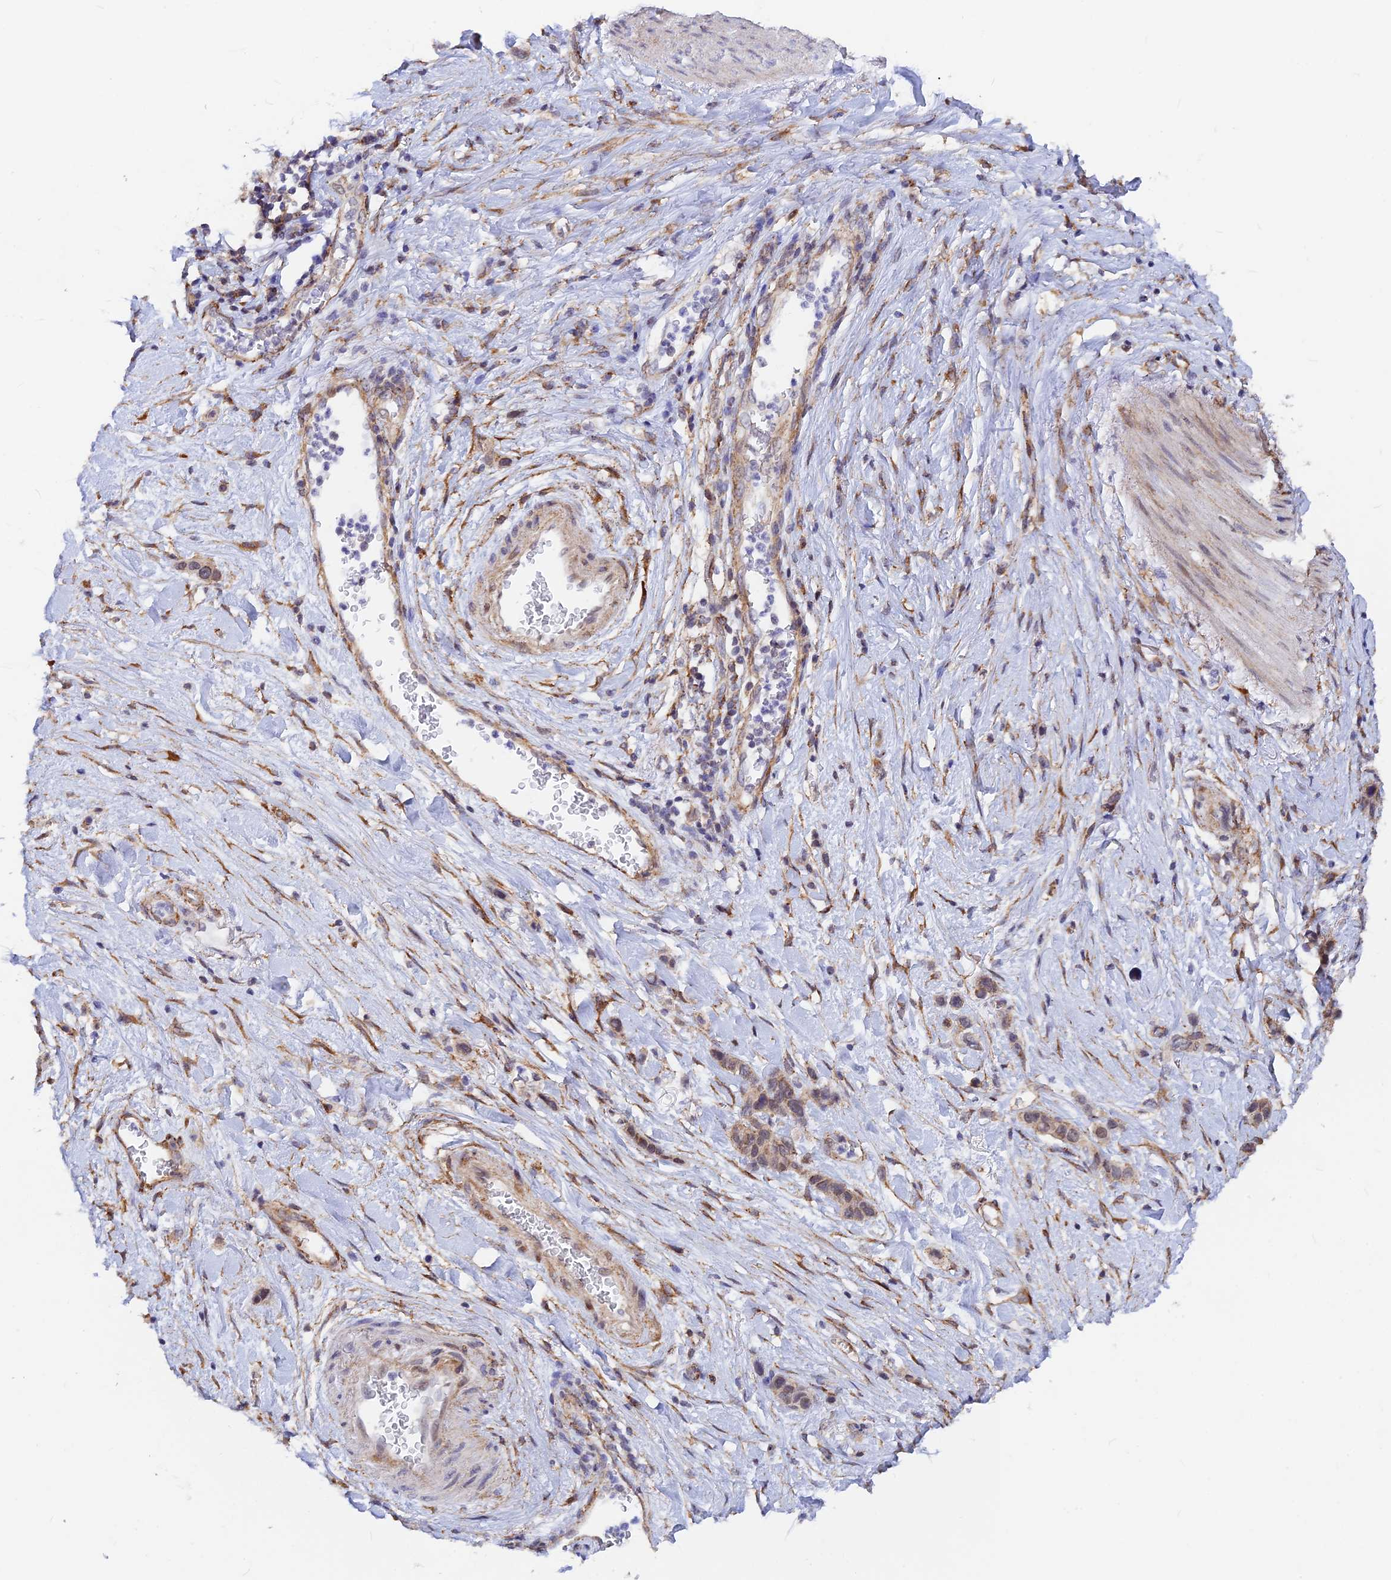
{"staining": {"intensity": "moderate", "quantity": "<25%", "location": "cytoplasmic/membranous"}, "tissue": "stomach cancer", "cell_type": "Tumor cells", "image_type": "cancer", "snomed": [{"axis": "morphology", "description": "Adenocarcinoma, NOS"}, {"axis": "morphology", "description": "Adenocarcinoma, High grade"}, {"axis": "topography", "description": "Stomach, upper"}, {"axis": "topography", "description": "Stomach, lower"}], "caption": "DAB (3,3'-diaminobenzidine) immunohistochemical staining of stomach cancer exhibits moderate cytoplasmic/membranous protein staining in approximately <25% of tumor cells.", "gene": "VSTM2L", "patient": {"sex": "female", "age": 65}}